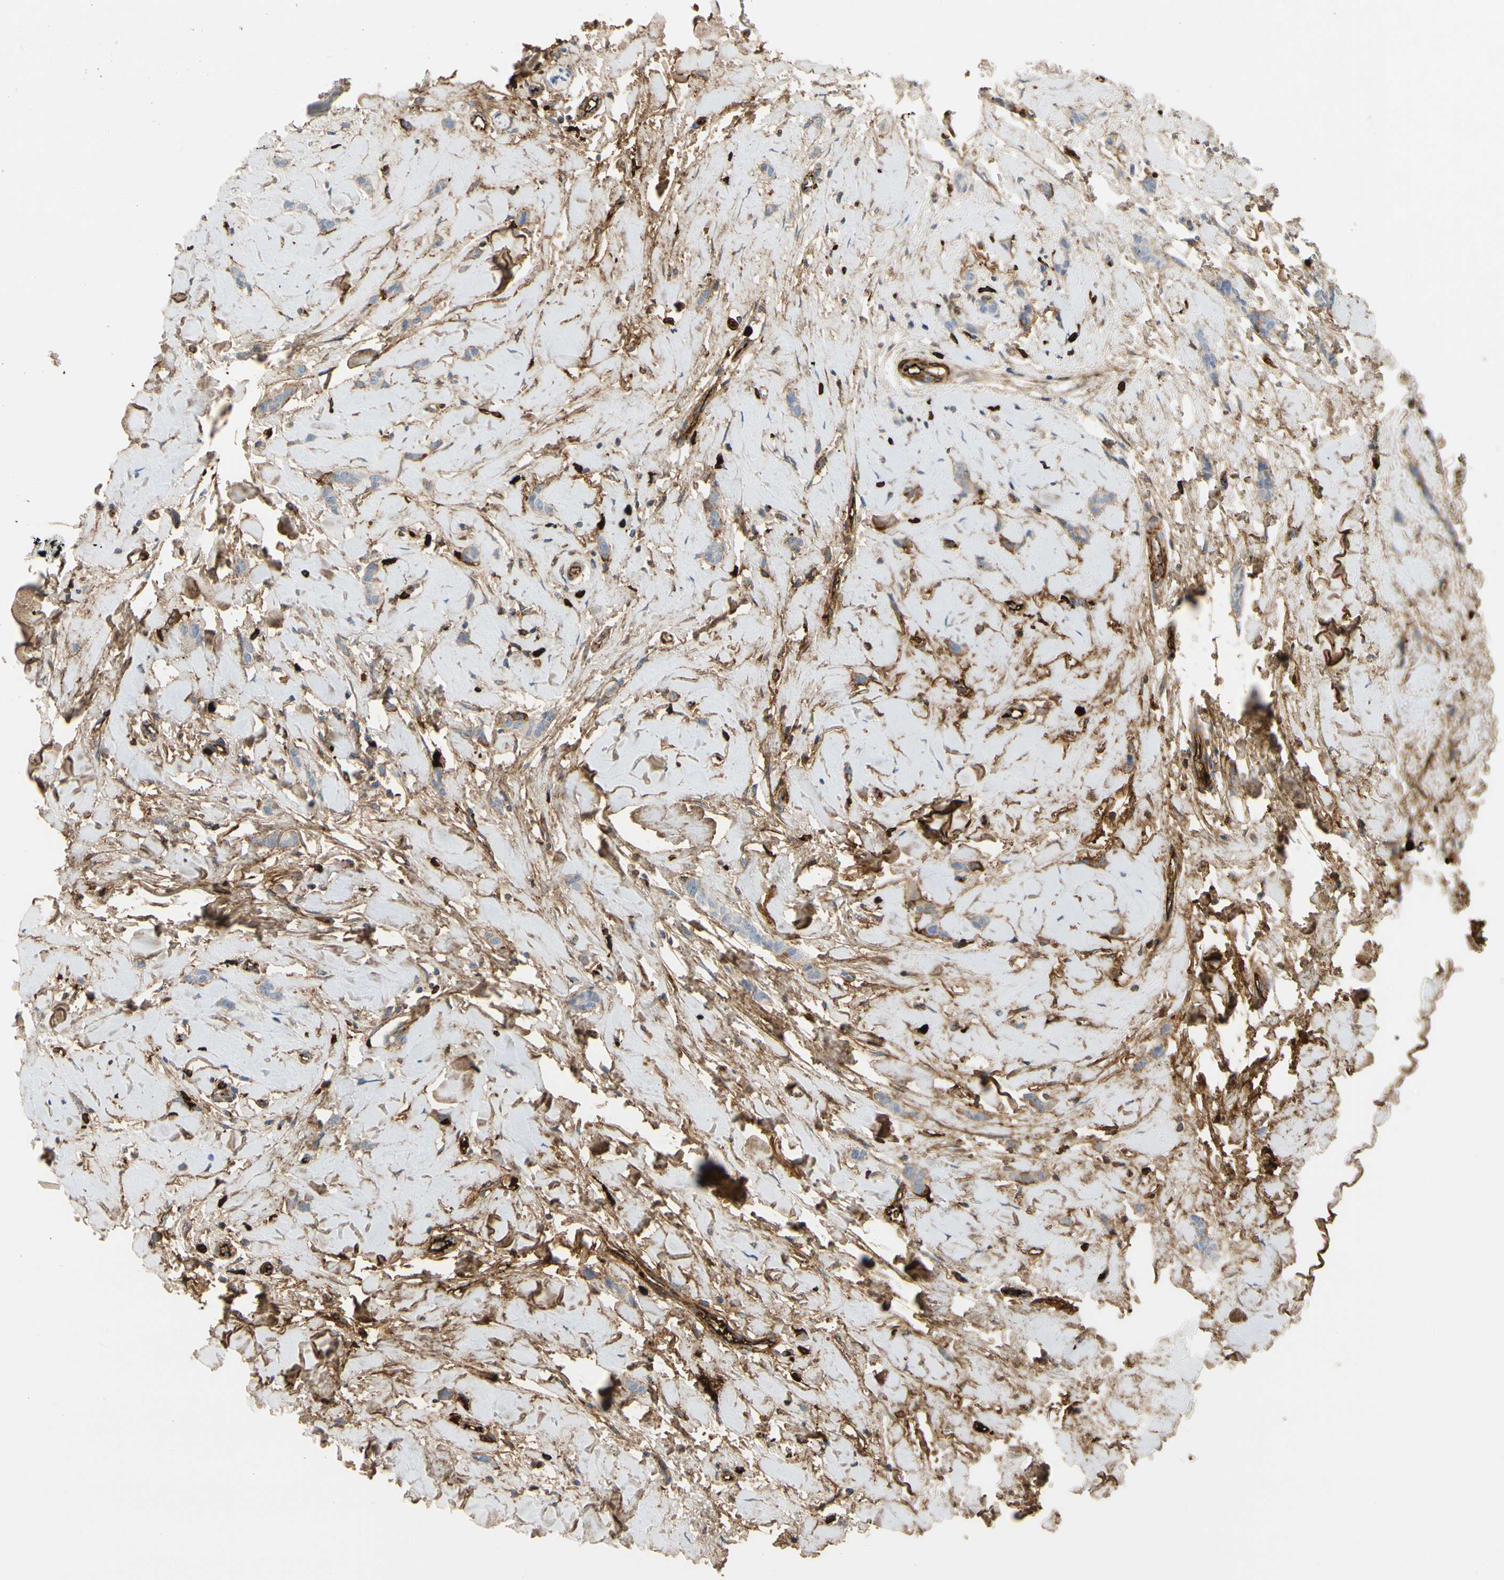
{"staining": {"intensity": "negative", "quantity": "none", "location": "none"}, "tissue": "breast cancer", "cell_type": "Tumor cells", "image_type": "cancer", "snomed": [{"axis": "morphology", "description": "Lobular carcinoma"}, {"axis": "topography", "description": "Skin"}, {"axis": "topography", "description": "Breast"}], "caption": "An immunohistochemistry (IHC) image of breast lobular carcinoma is shown. There is no staining in tumor cells of breast lobular carcinoma.", "gene": "FGB", "patient": {"sex": "female", "age": 46}}